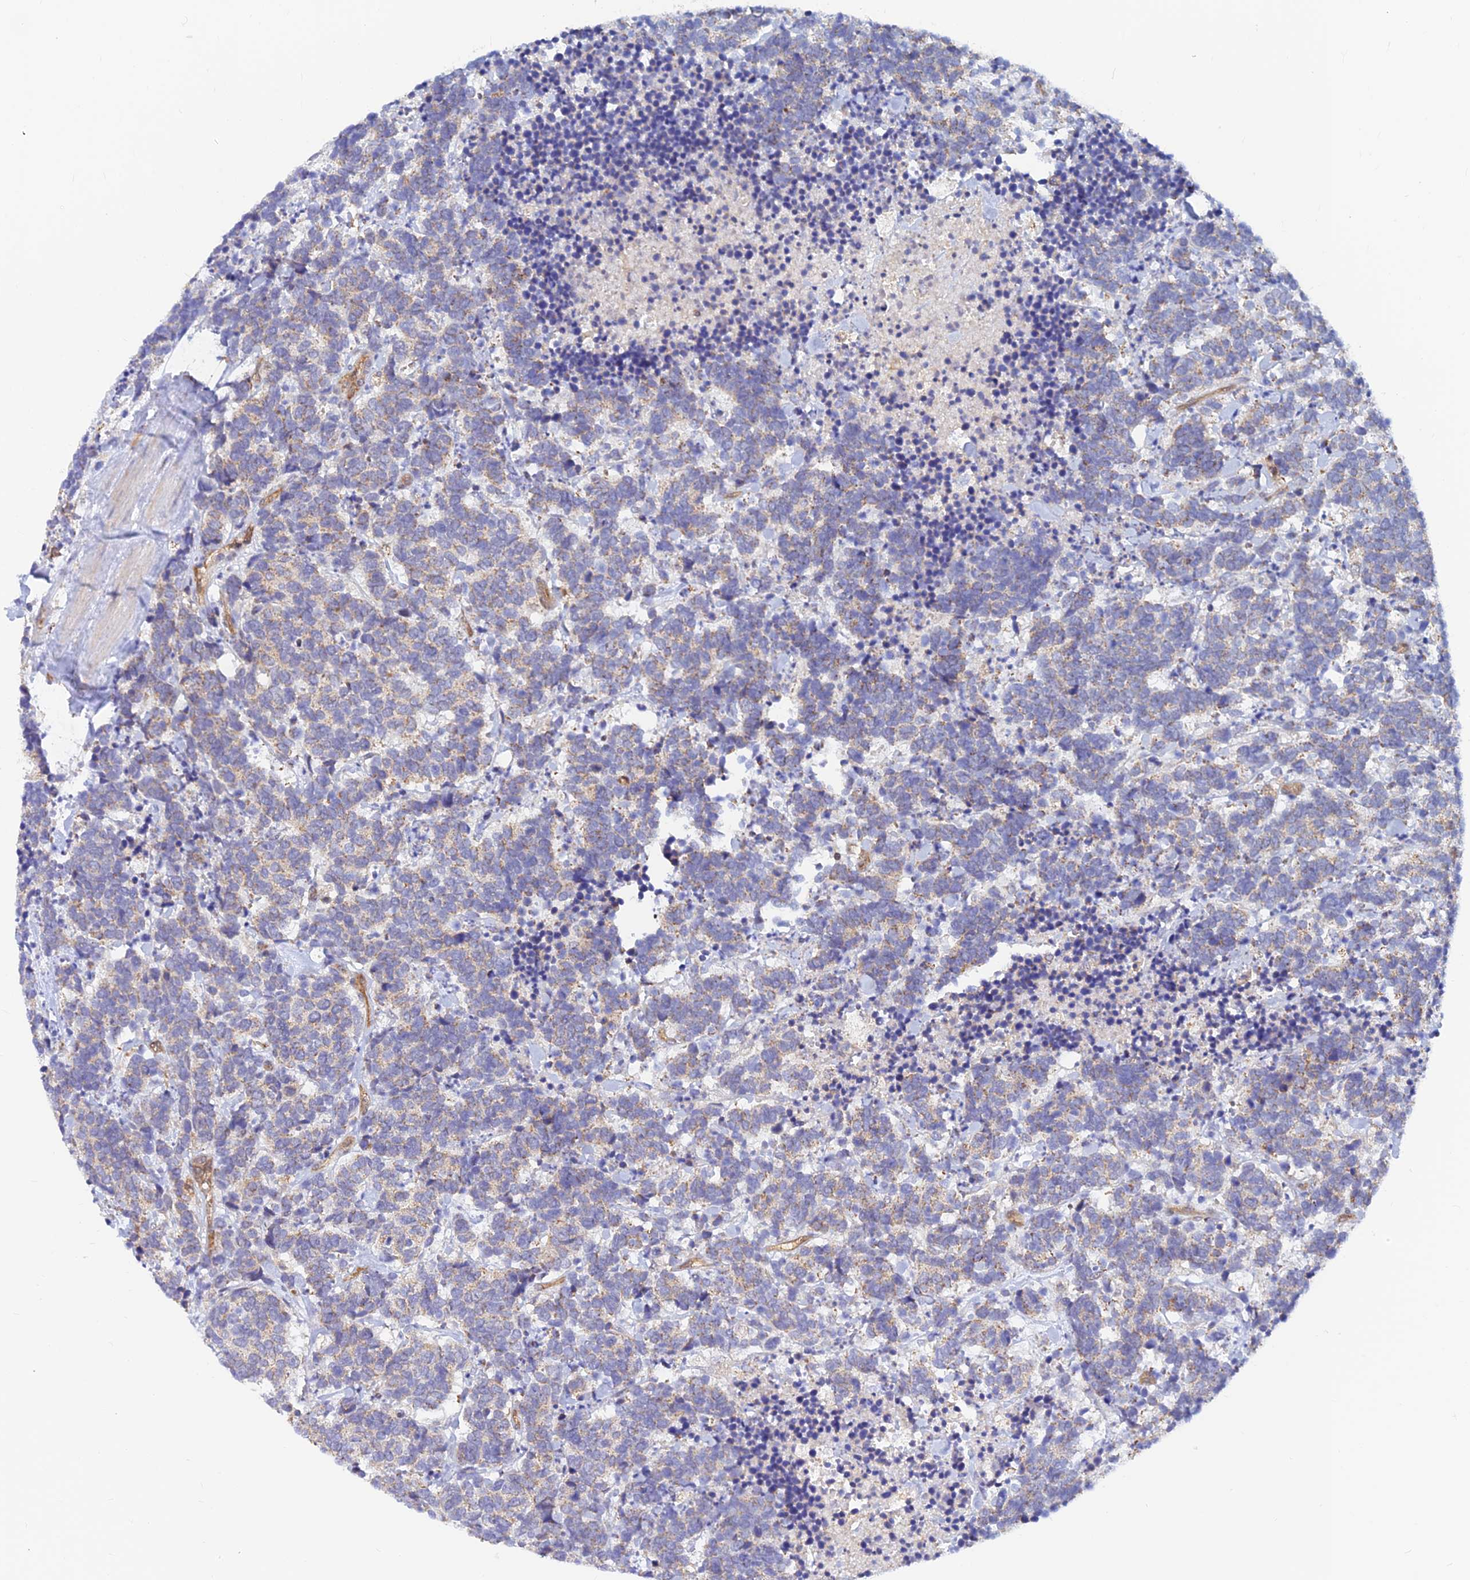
{"staining": {"intensity": "weak", "quantity": "<25%", "location": "cytoplasmic/membranous"}, "tissue": "carcinoid", "cell_type": "Tumor cells", "image_type": "cancer", "snomed": [{"axis": "morphology", "description": "Carcinoma, NOS"}, {"axis": "morphology", "description": "Carcinoid, malignant, NOS"}, {"axis": "topography", "description": "Prostate"}], "caption": "The micrograph reveals no staining of tumor cells in carcinoid.", "gene": "LYSMD2", "patient": {"sex": "male", "age": 57}}